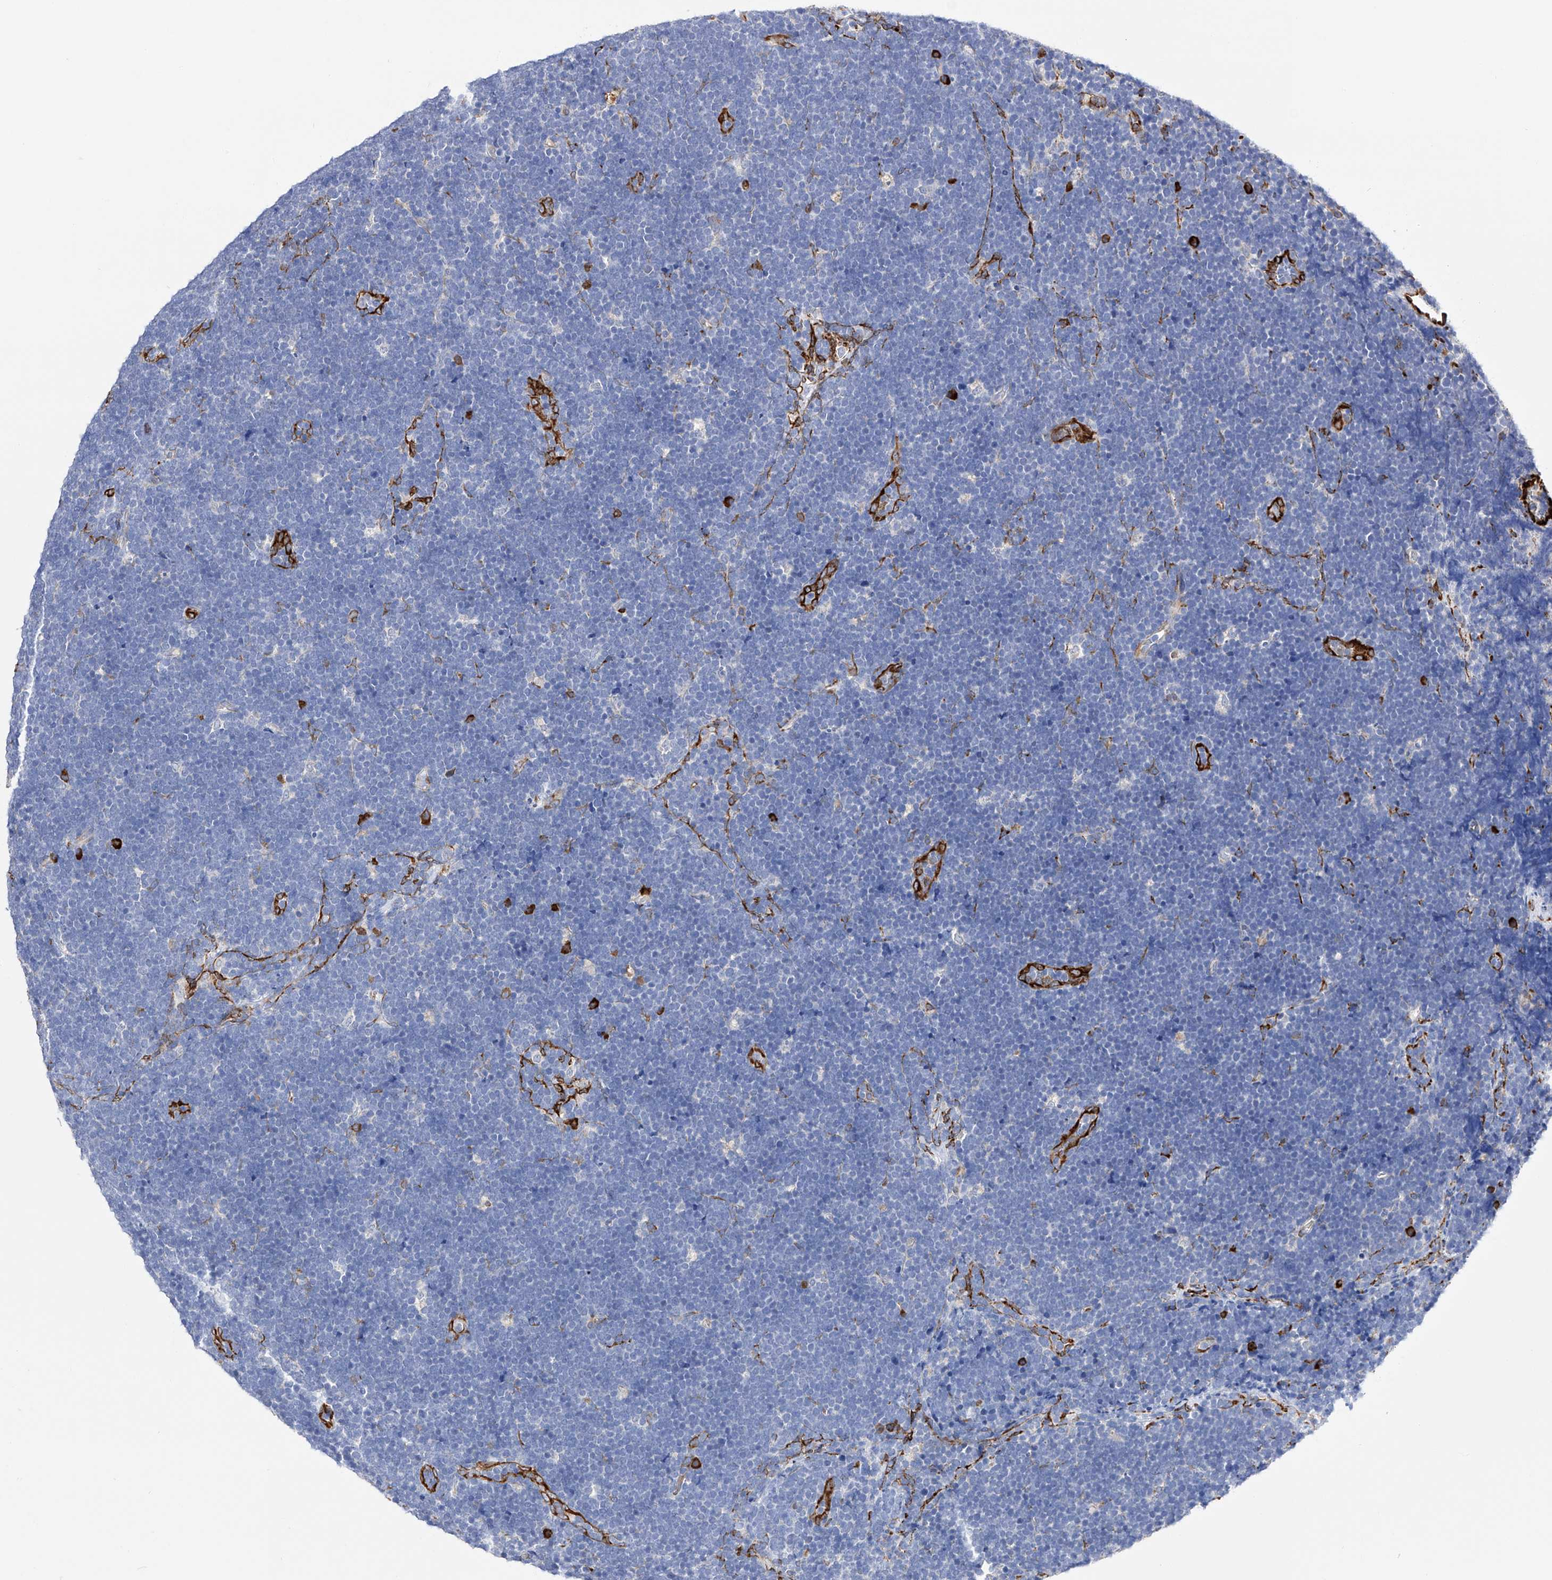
{"staining": {"intensity": "negative", "quantity": "none", "location": "none"}, "tissue": "lymphoma", "cell_type": "Tumor cells", "image_type": "cancer", "snomed": [{"axis": "morphology", "description": "Malignant lymphoma, non-Hodgkin's type, High grade"}, {"axis": "topography", "description": "Lymph node"}], "caption": "Tumor cells show no significant staining in lymphoma.", "gene": "PDIA5", "patient": {"sex": "male", "age": 13}}